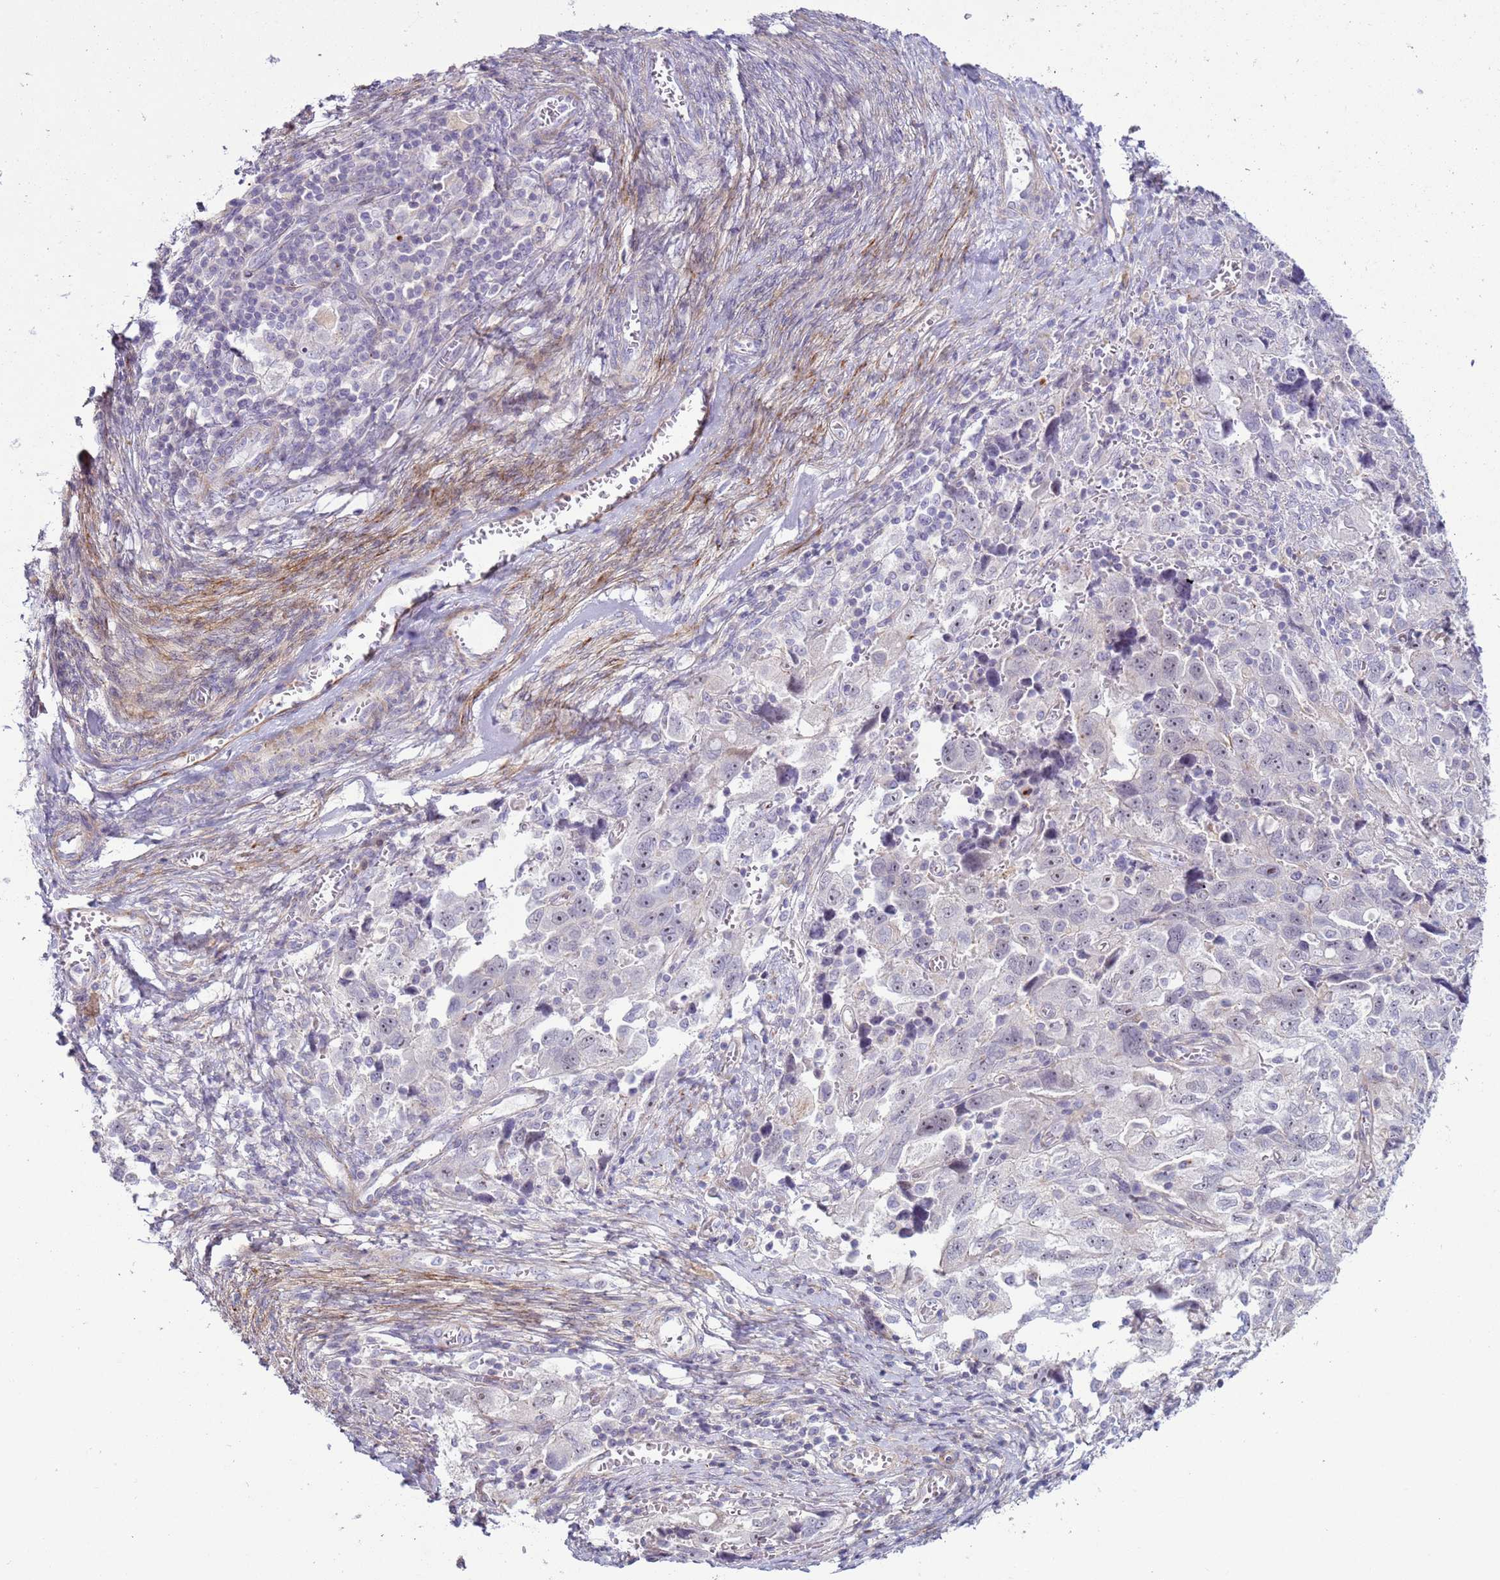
{"staining": {"intensity": "negative", "quantity": "none", "location": "none"}, "tissue": "ovarian cancer", "cell_type": "Tumor cells", "image_type": "cancer", "snomed": [{"axis": "morphology", "description": "Carcinoma, NOS"}, {"axis": "morphology", "description": "Cystadenocarcinoma, serous, NOS"}, {"axis": "topography", "description": "Ovary"}], "caption": "The histopathology image reveals no significant expression in tumor cells of ovarian carcinoma.", "gene": "HEATR1", "patient": {"sex": "female", "age": 69}}